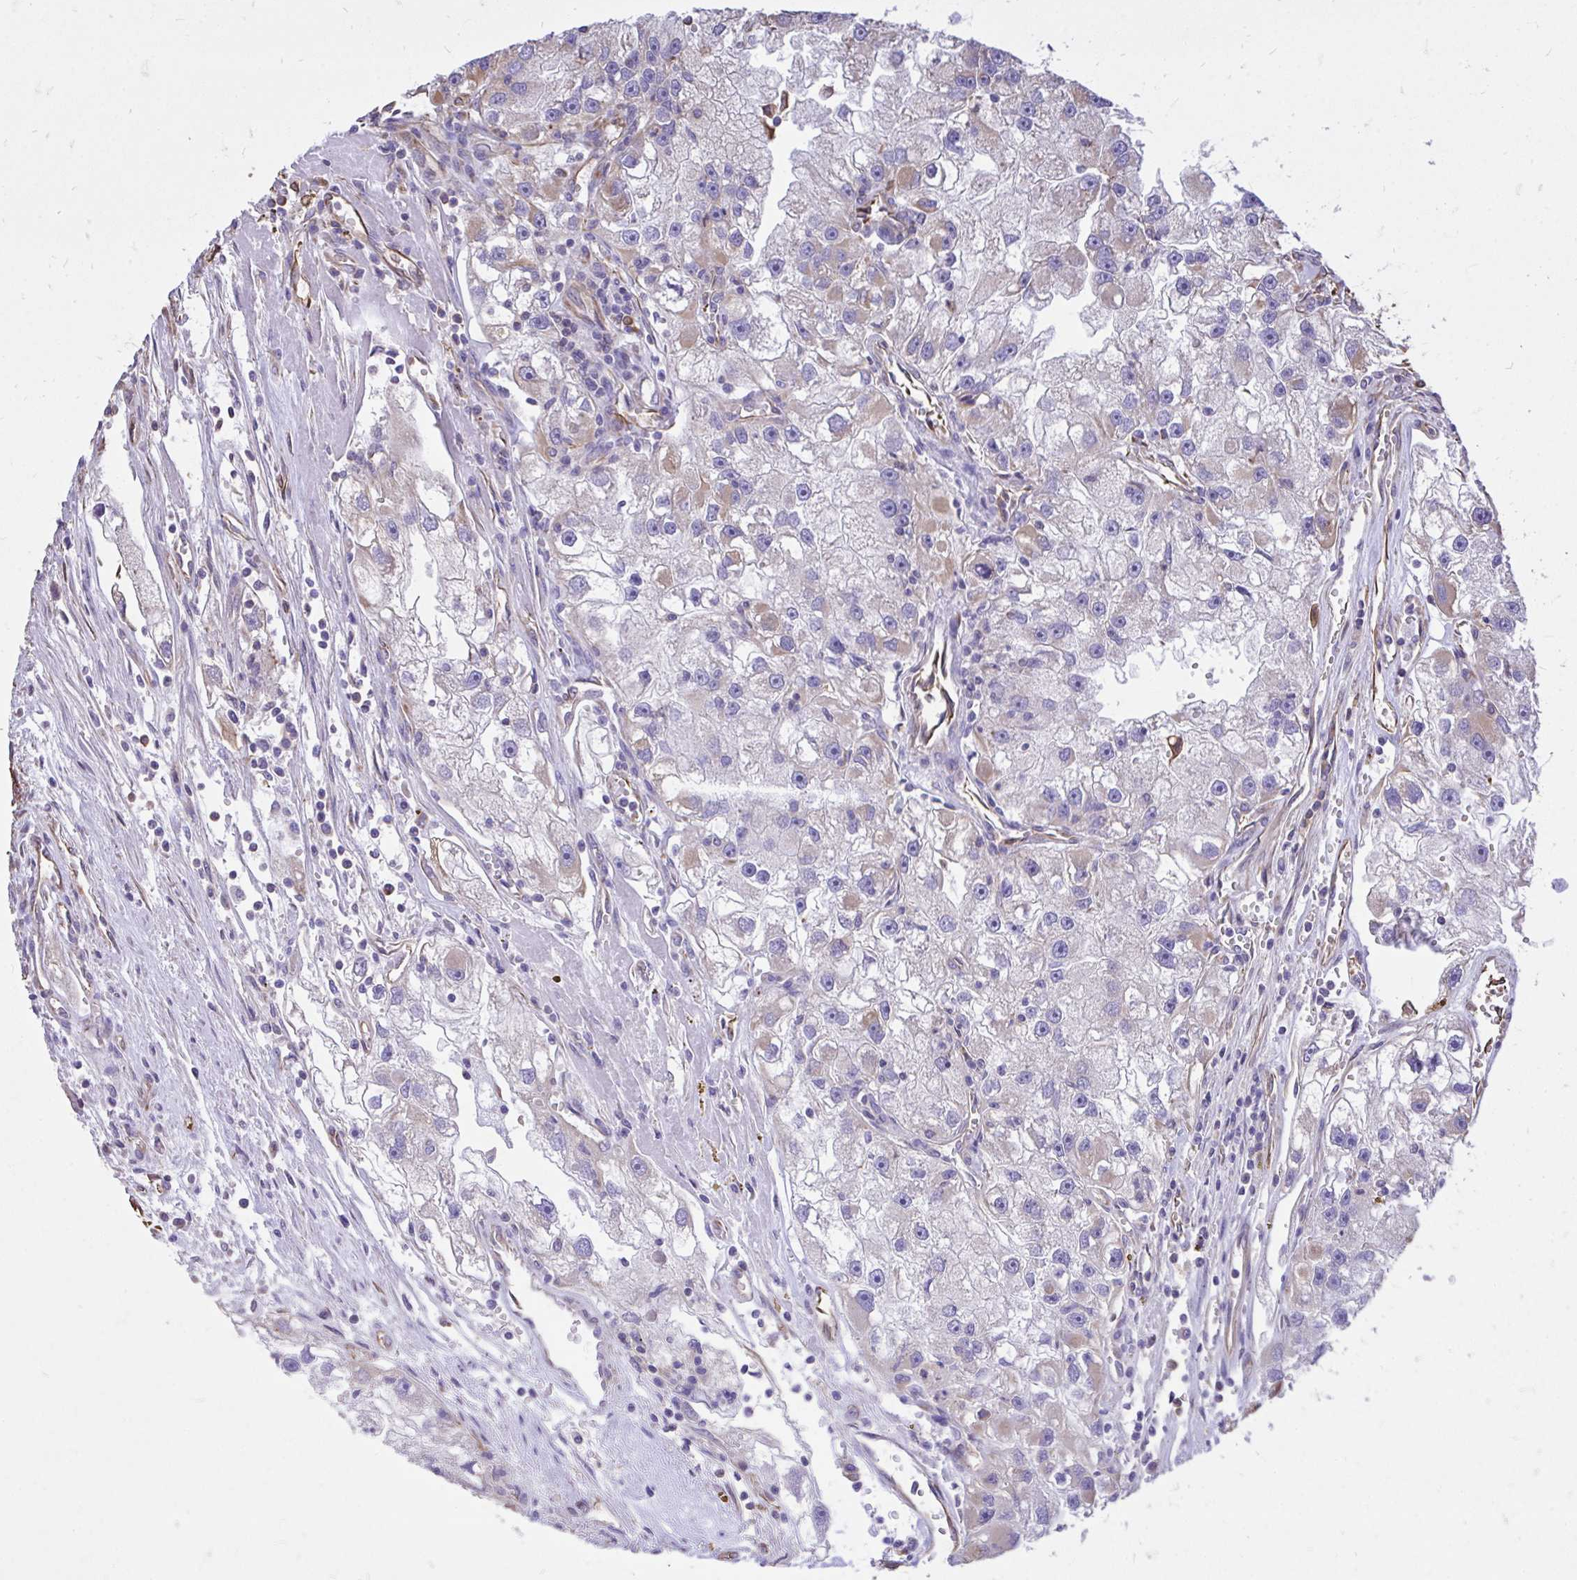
{"staining": {"intensity": "weak", "quantity": "<25%", "location": "cytoplasmic/membranous"}, "tissue": "renal cancer", "cell_type": "Tumor cells", "image_type": "cancer", "snomed": [{"axis": "morphology", "description": "Adenocarcinoma, NOS"}, {"axis": "topography", "description": "Kidney"}], "caption": "A micrograph of adenocarcinoma (renal) stained for a protein shows no brown staining in tumor cells.", "gene": "RNF103", "patient": {"sex": "male", "age": 63}}